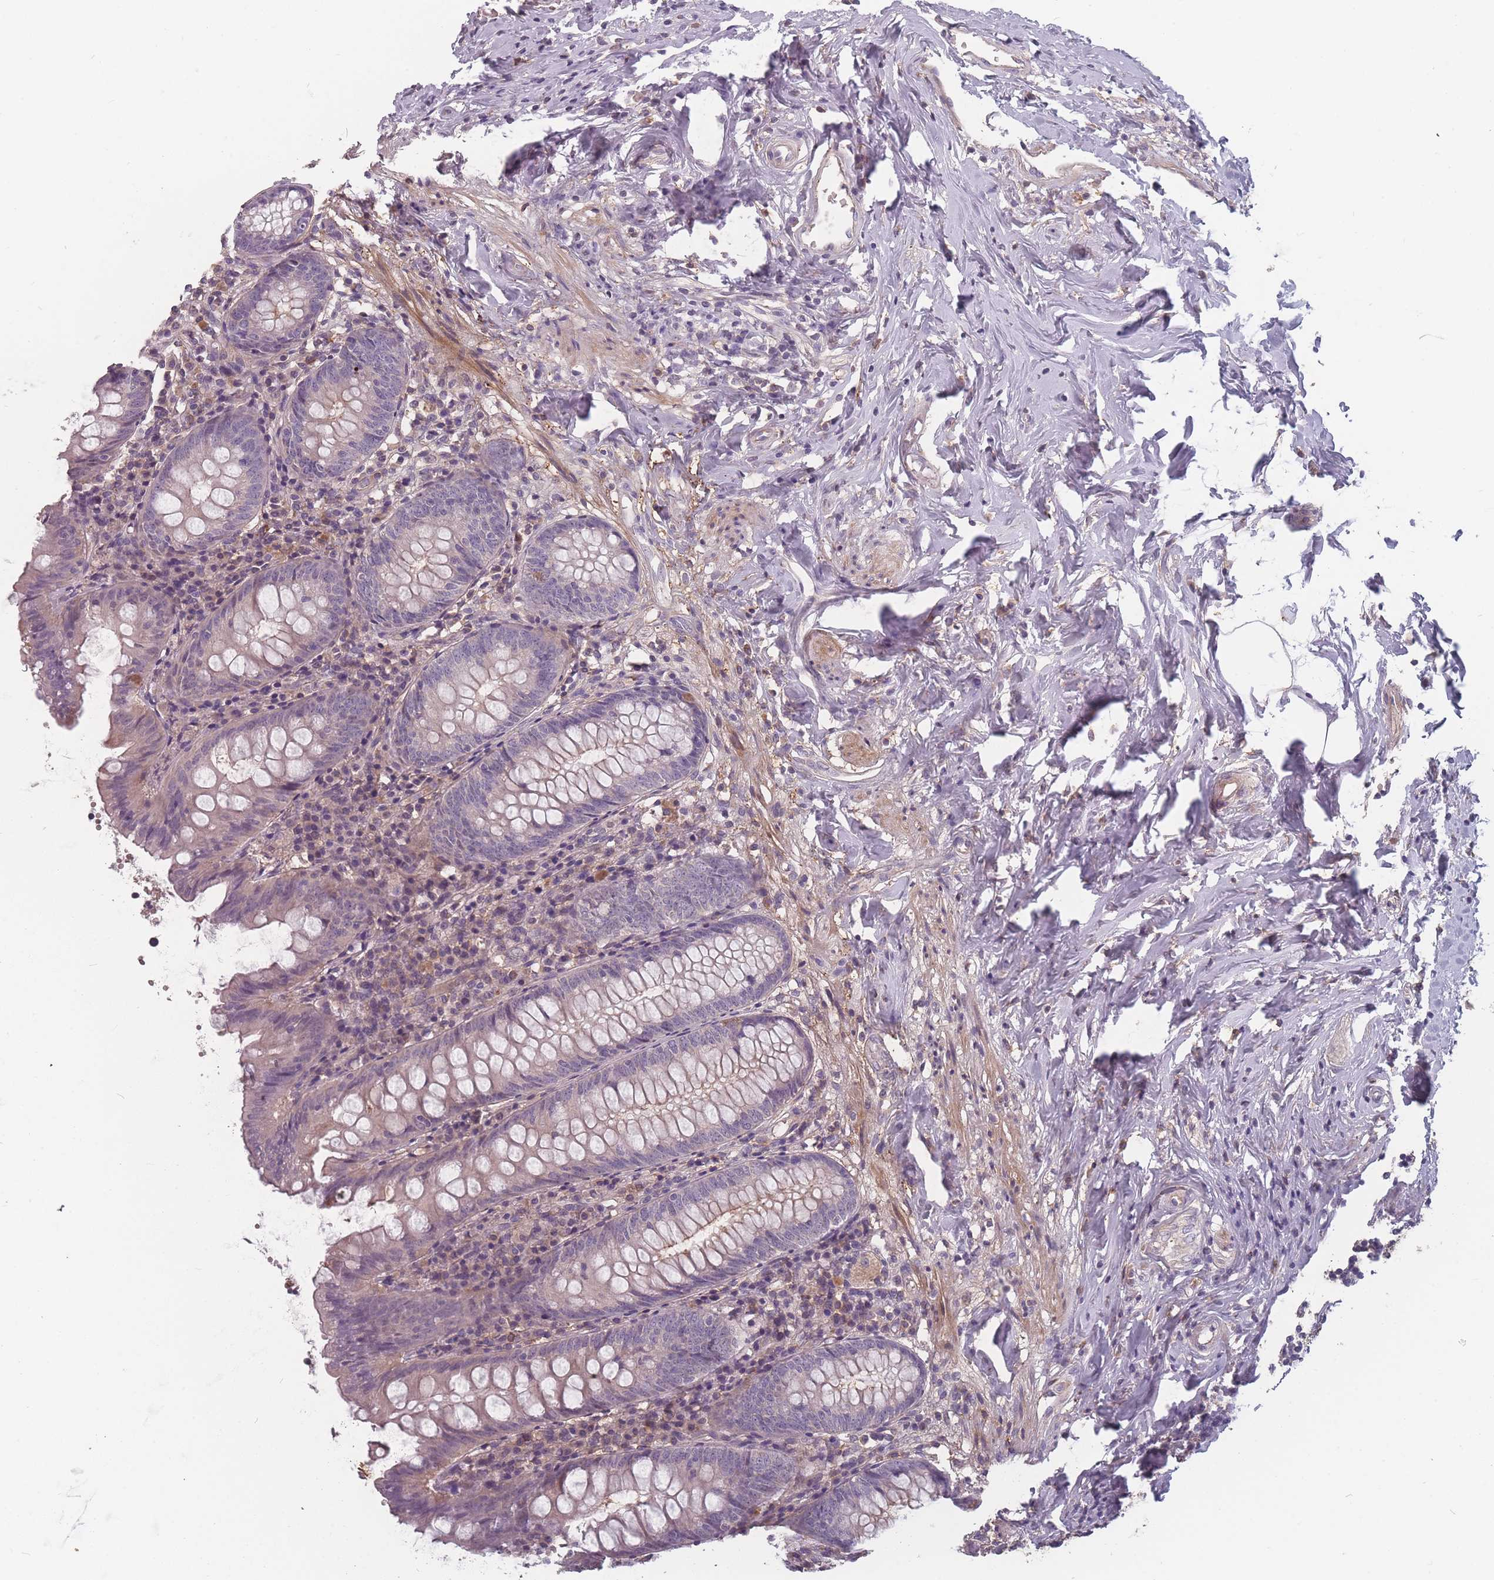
{"staining": {"intensity": "negative", "quantity": "none", "location": "none"}, "tissue": "appendix", "cell_type": "Glandular cells", "image_type": "normal", "snomed": [{"axis": "morphology", "description": "Normal tissue, NOS"}, {"axis": "topography", "description": "Appendix"}], "caption": "An immunohistochemistry (IHC) photomicrograph of normal appendix is shown. There is no staining in glandular cells of appendix. (DAB immunohistochemistry (IHC), high magnification).", "gene": "BST1", "patient": {"sex": "female", "age": 54}}